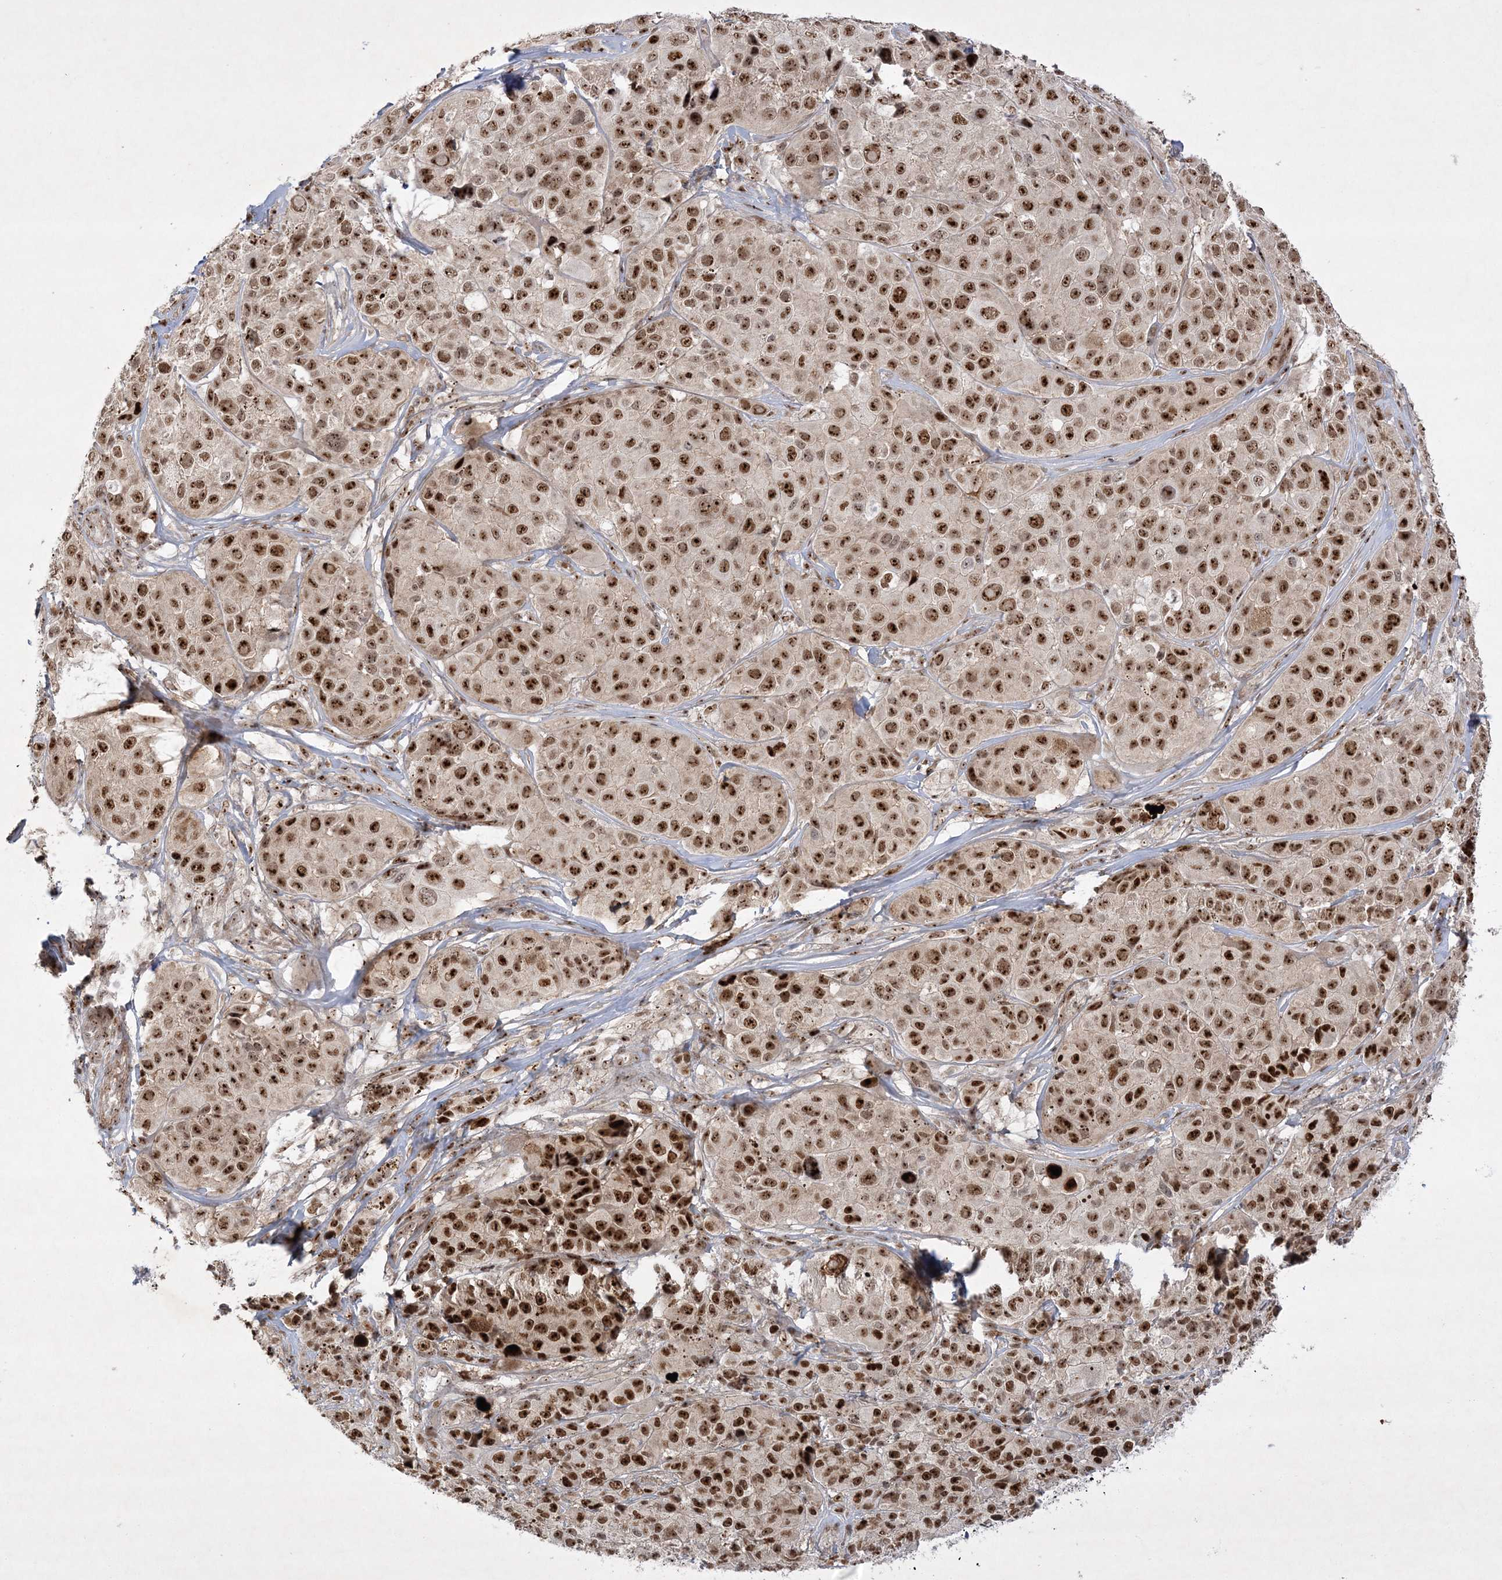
{"staining": {"intensity": "strong", "quantity": ">75%", "location": "nuclear"}, "tissue": "melanoma", "cell_type": "Tumor cells", "image_type": "cancer", "snomed": [{"axis": "morphology", "description": "Malignant melanoma, NOS"}, {"axis": "topography", "description": "Skin of trunk"}], "caption": "Tumor cells display strong nuclear positivity in approximately >75% of cells in melanoma.", "gene": "NPM3", "patient": {"sex": "male", "age": 71}}